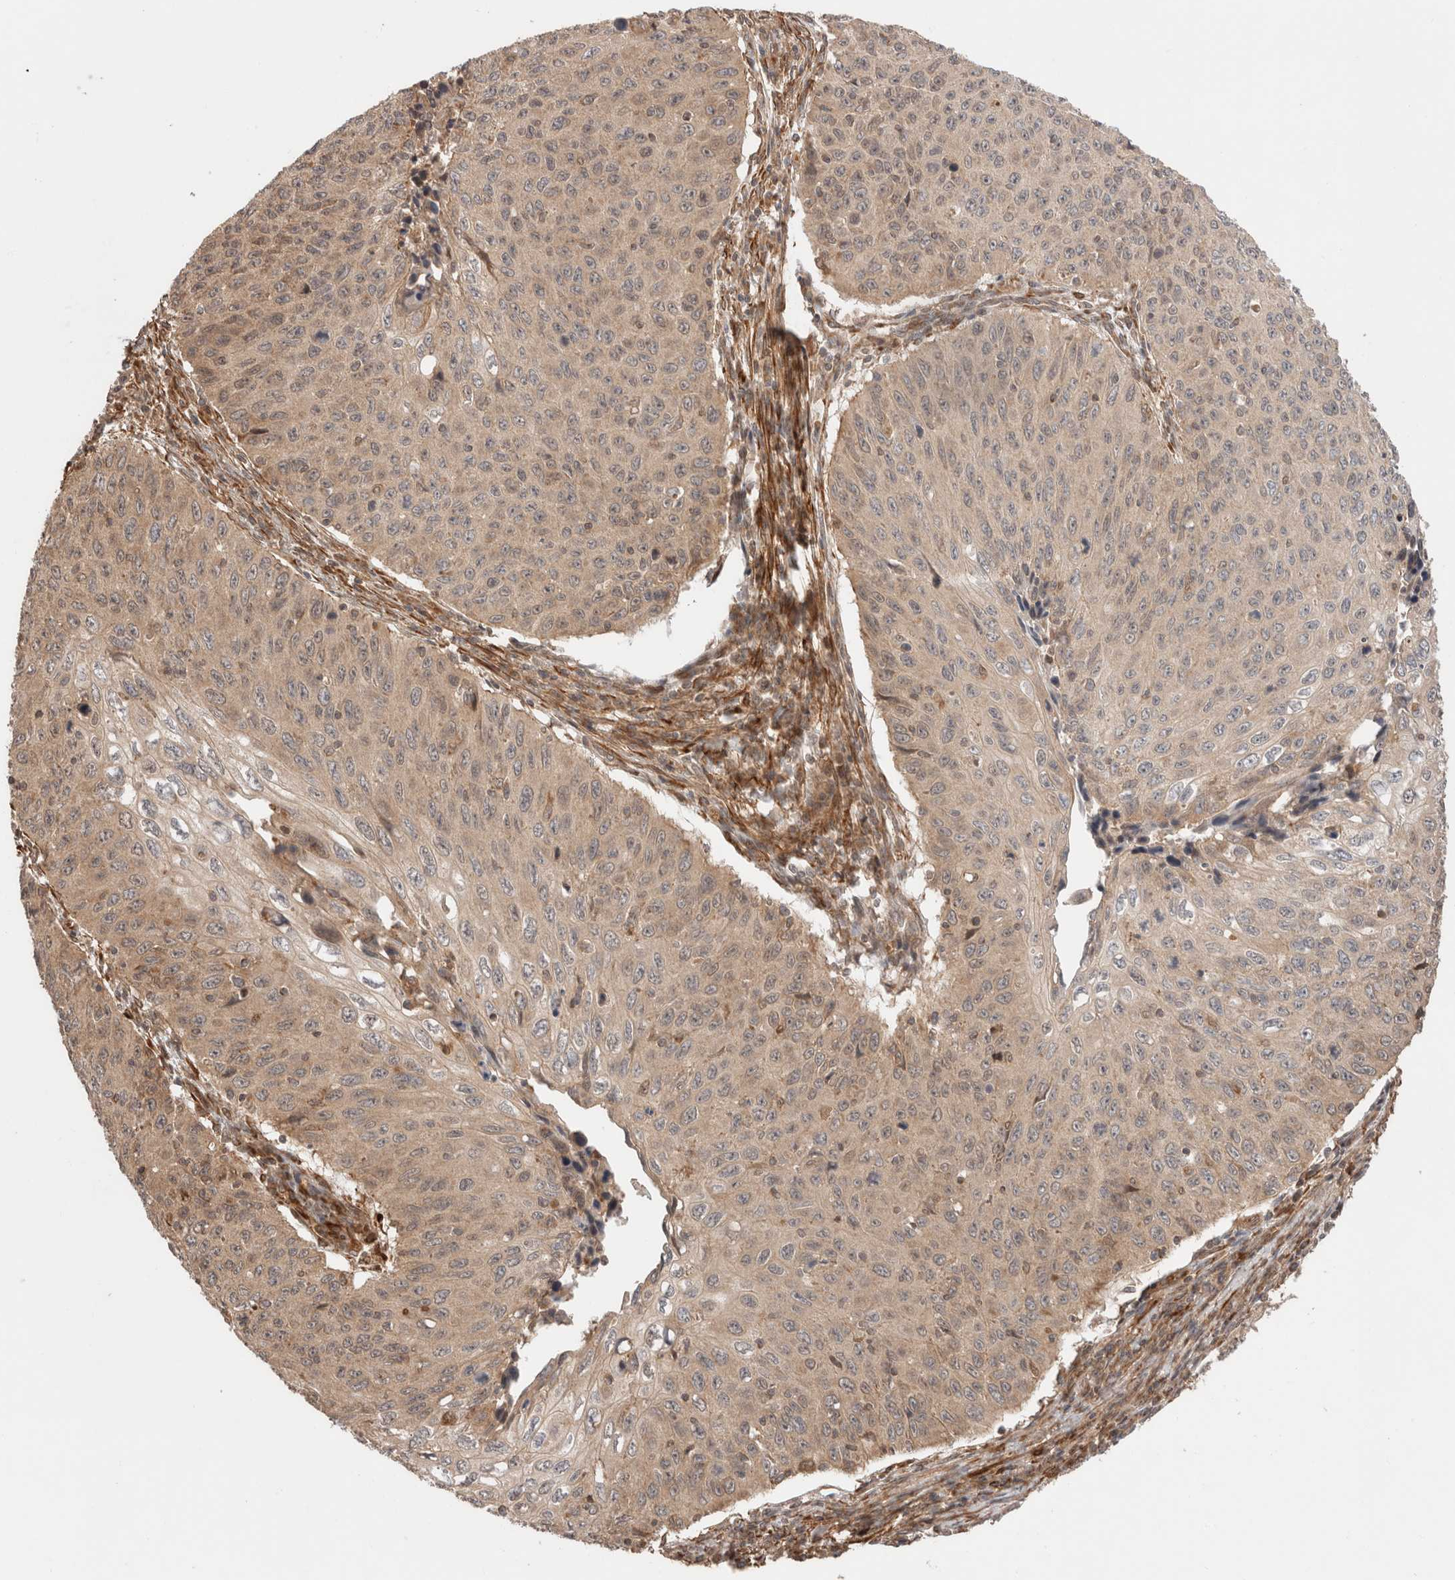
{"staining": {"intensity": "weak", "quantity": ">75%", "location": "cytoplasmic/membranous"}, "tissue": "cervical cancer", "cell_type": "Tumor cells", "image_type": "cancer", "snomed": [{"axis": "morphology", "description": "Squamous cell carcinoma, NOS"}, {"axis": "topography", "description": "Cervix"}], "caption": "Cervical cancer (squamous cell carcinoma) stained with DAB IHC demonstrates low levels of weak cytoplasmic/membranous positivity in approximately >75% of tumor cells.", "gene": "ZNF649", "patient": {"sex": "female", "age": 53}}